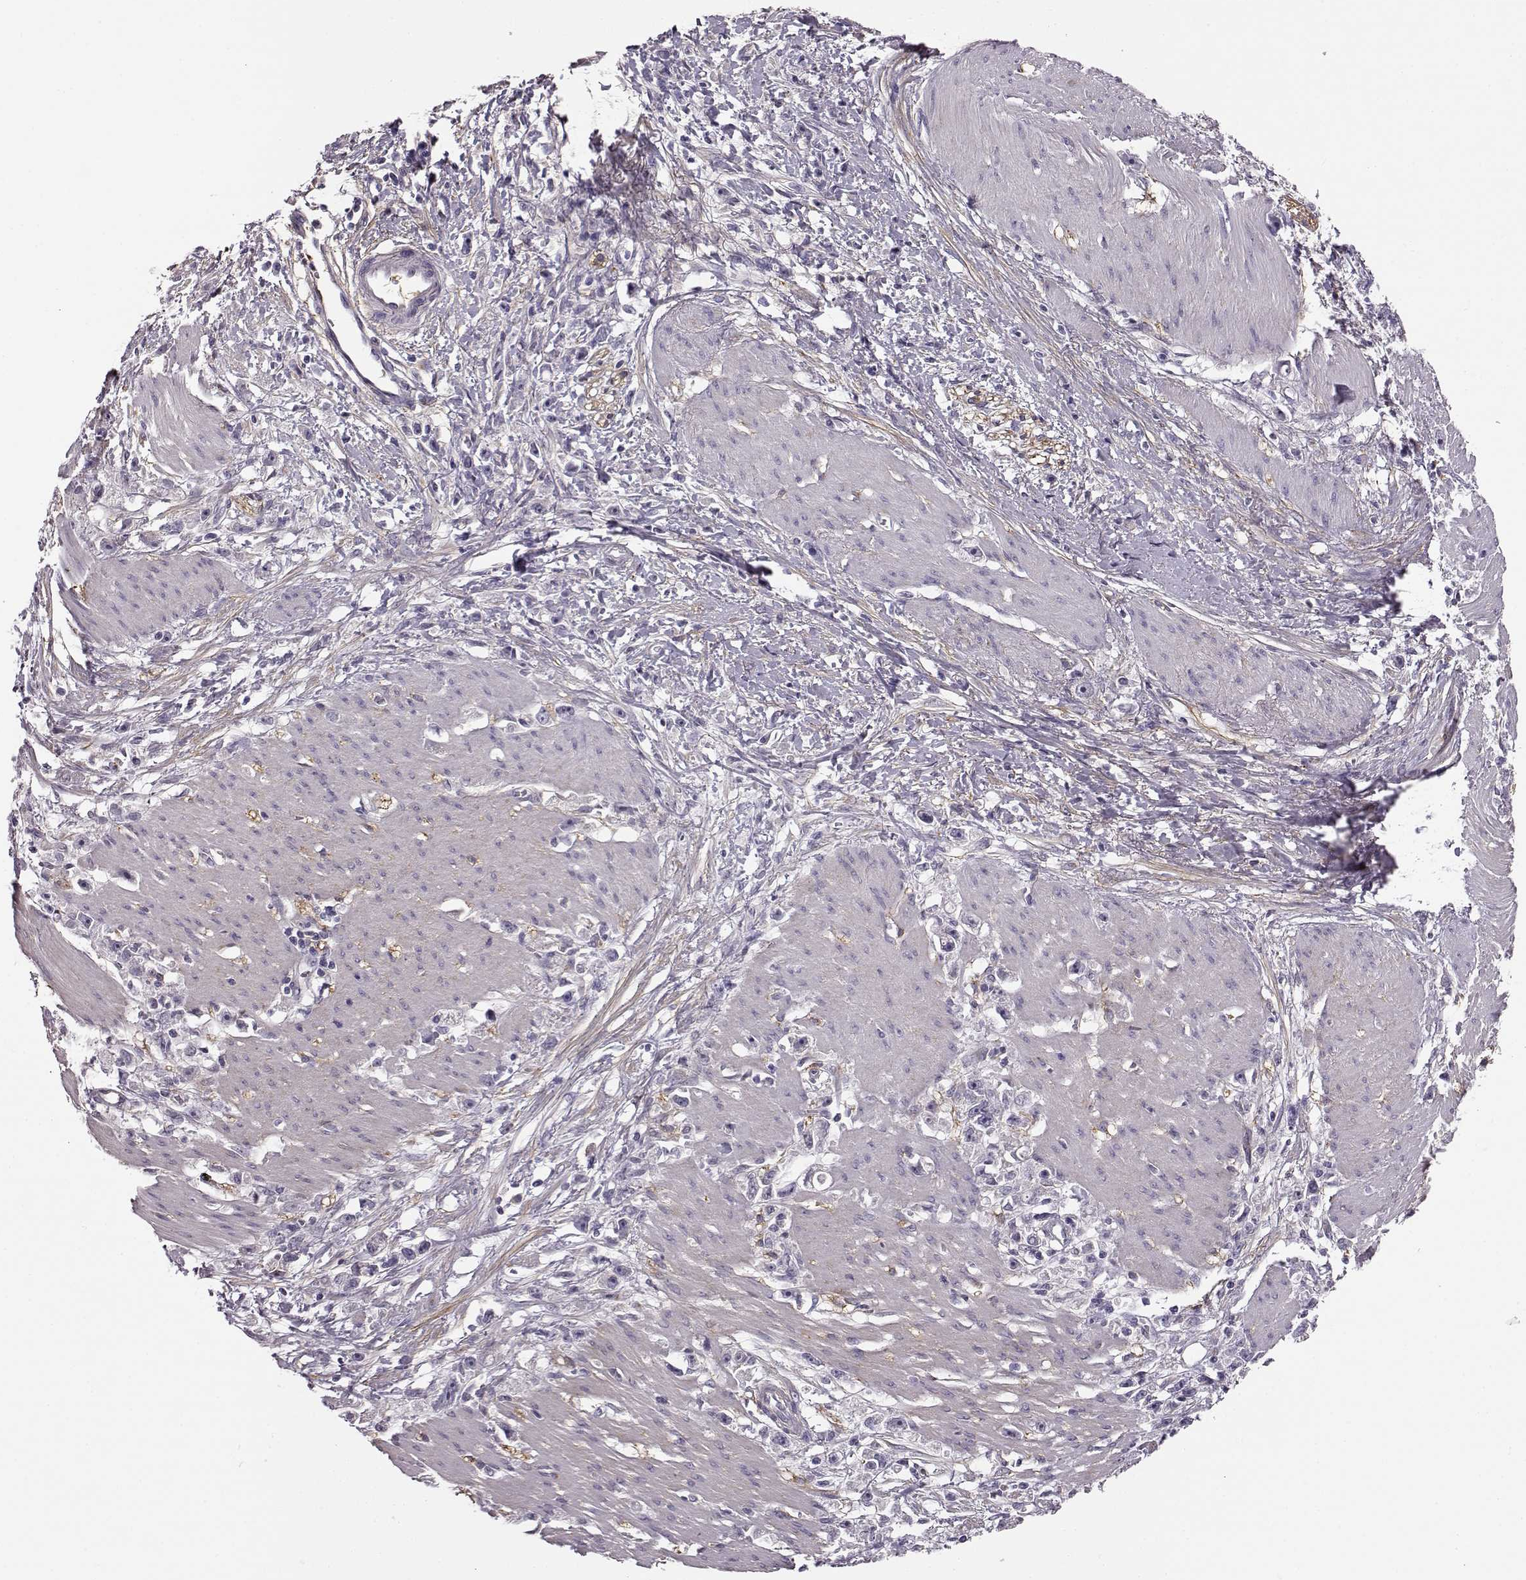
{"staining": {"intensity": "negative", "quantity": "none", "location": "none"}, "tissue": "stomach cancer", "cell_type": "Tumor cells", "image_type": "cancer", "snomed": [{"axis": "morphology", "description": "Adenocarcinoma, NOS"}, {"axis": "topography", "description": "Stomach"}], "caption": "Tumor cells show no significant protein positivity in stomach cancer (adenocarcinoma).", "gene": "TRIM69", "patient": {"sex": "female", "age": 59}}